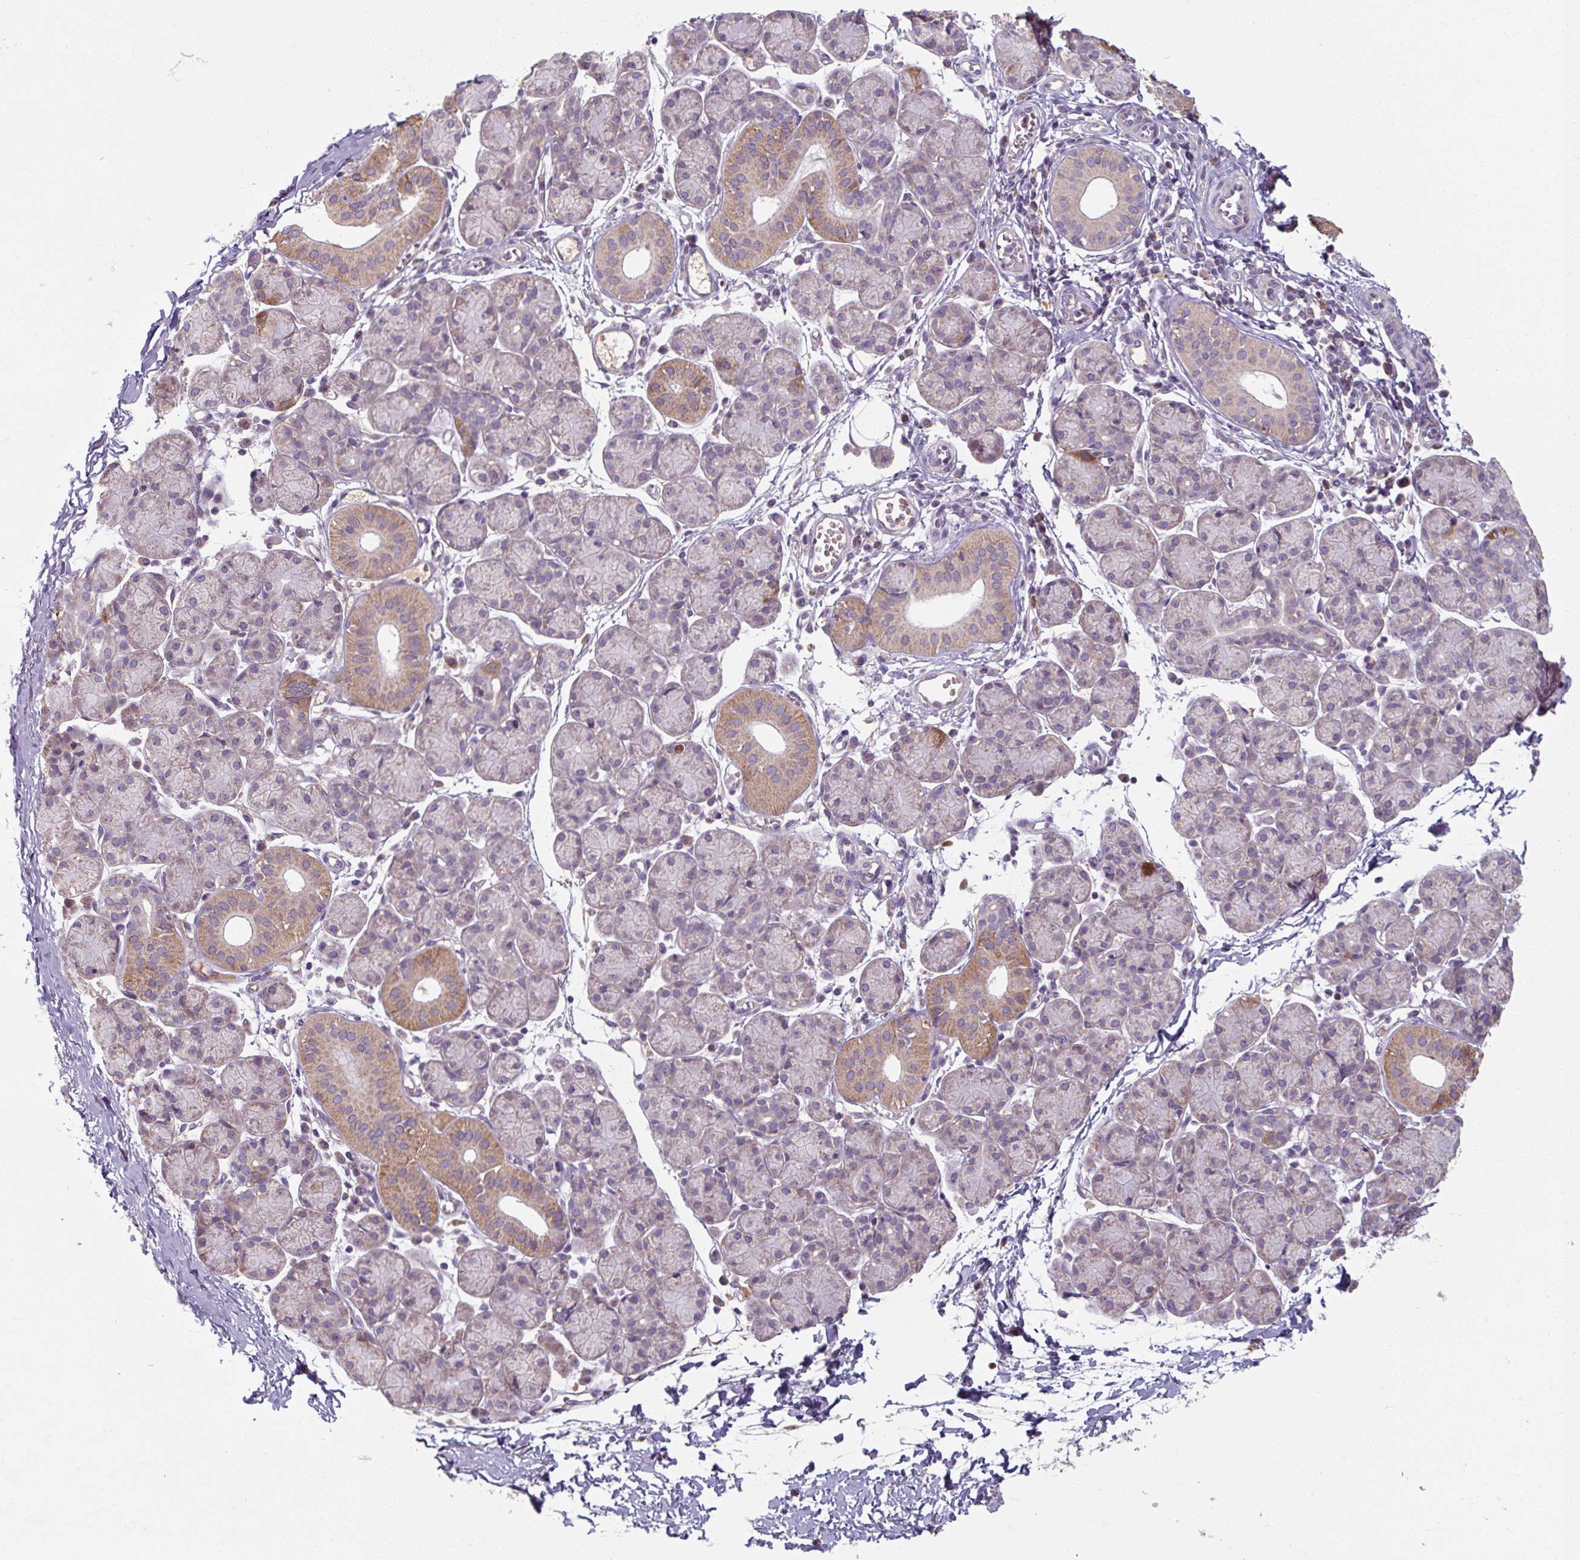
{"staining": {"intensity": "moderate", "quantity": "<25%", "location": "cytoplasmic/membranous"}, "tissue": "salivary gland", "cell_type": "Glandular cells", "image_type": "normal", "snomed": [{"axis": "morphology", "description": "Normal tissue, NOS"}, {"axis": "morphology", "description": "Inflammation, NOS"}, {"axis": "topography", "description": "Lymph node"}, {"axis": "topography", "description": "Salivary gland"}], "caption": "Glandular cells display low levels of moderate cytoplasmic/membranous expression in approximately <25% of cells in normal salivary gland.", "gene": "TSEN54", "patient": {"sex": "male", "age": 3}}